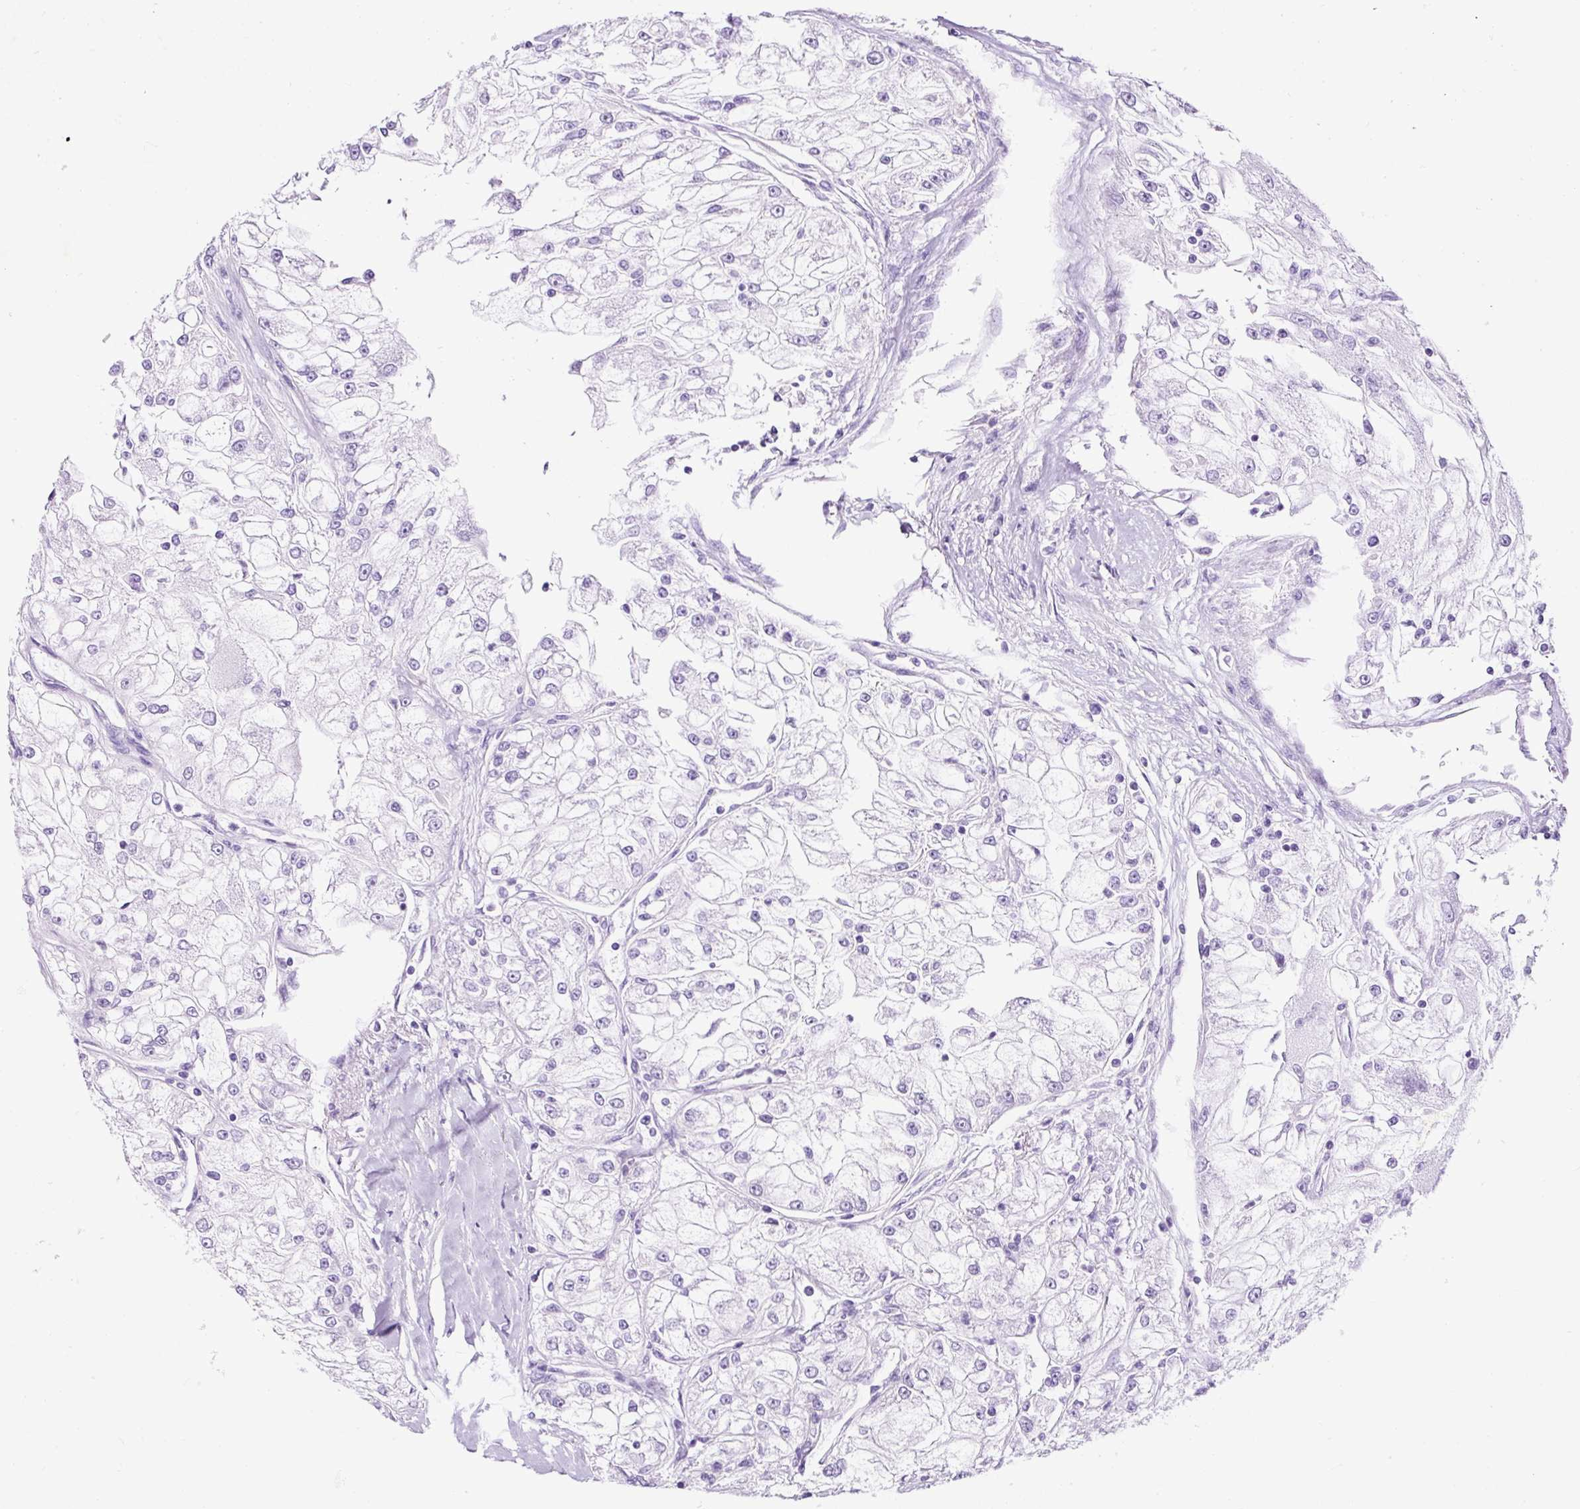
{"staining": {"intensity": "negative", "quantity": "none", "location": "none"}, "tissue": "renal cancer", "cell_type": "Tumor cells", "image_type": "cancer", "snomed": [{"axis": "morphology", "description": "Adenocarcinoma, NOS"}, {"axis": "topography", "description": "Kidney"}], "caption": "Protein analysis of renal cancer reveals no significant expression in tumor cells.", "gene": "STOX2", "patient": {"sex": "female", "age": 72}}